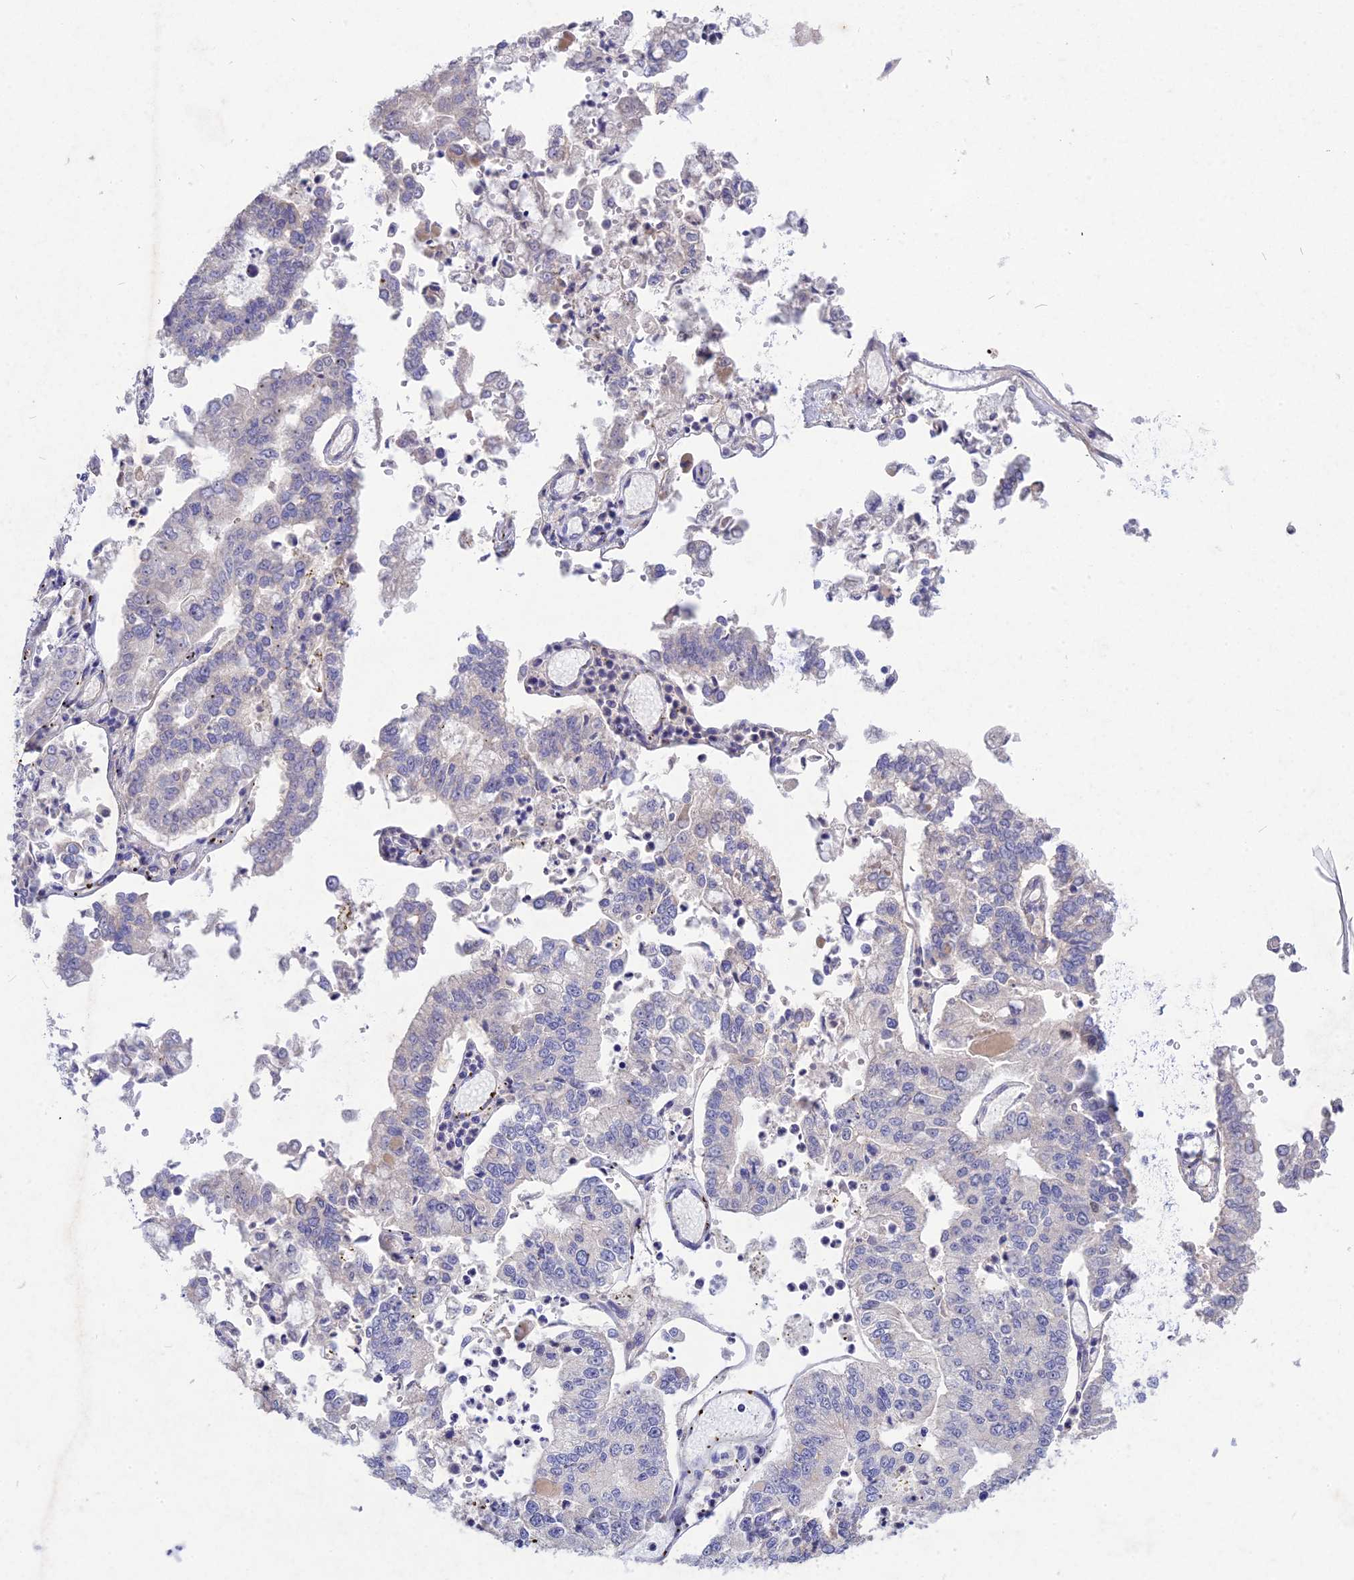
{"staining": {"intensity": "negative", "quantity": "none", "location": "none"}, "tissue": "stomach cancer", "cell_type": "Tumor cells", "image_type": "cancer", "snomed": [{"axis": "morphology", "description": "Adenocarcinoma, NOS"}, {"axis": "topography", "description": "Stomach"}], "caption": "Adenocarcinoma (stomach) stained for a protein using immunohistochemistry (IHC) displays no staining tumor cells.", "gene": "DEFB119", "patient": {"sex": "male", "age": 76}}